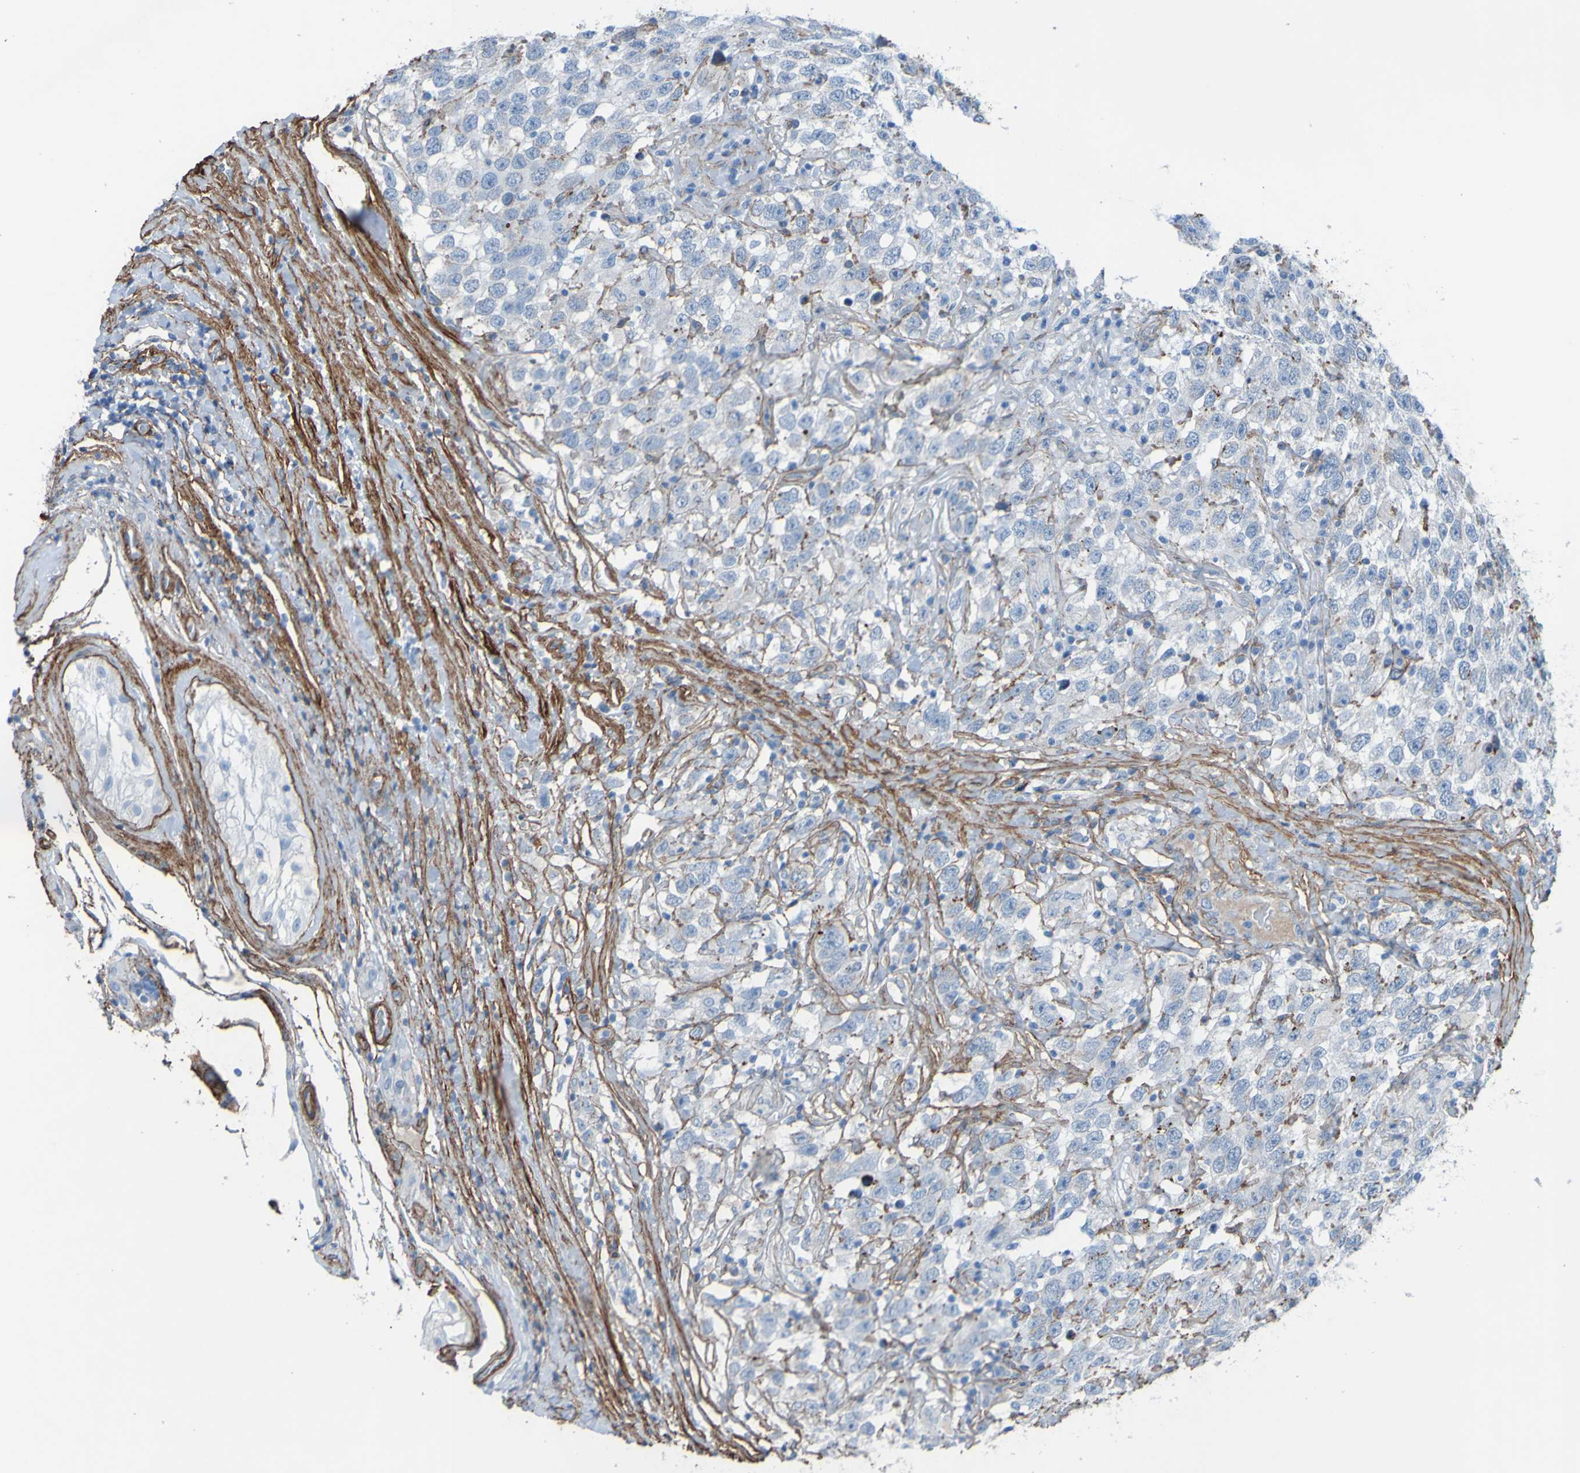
{"staining": {"intensity": "strong", "quantity": "25%-75%", "location": "cytoplasmic/membranous"}, "tissue": "testis cancer", "cell_type": "Tumor cells", "image_type": "cancer", "snomed": [{"axis": "morphology", "description": "Seminoma, NOS"}, {"axis": "topography", "description": "Testis"}], "caption": "Human testis seminoma stained for a protein (brown) exhibits strong cytoplasmic/membranous positive staining in approximately 25%-75% of tumor cells.", "gene": "COL4A2", "patient": {"sex": "male", "age": 41}}